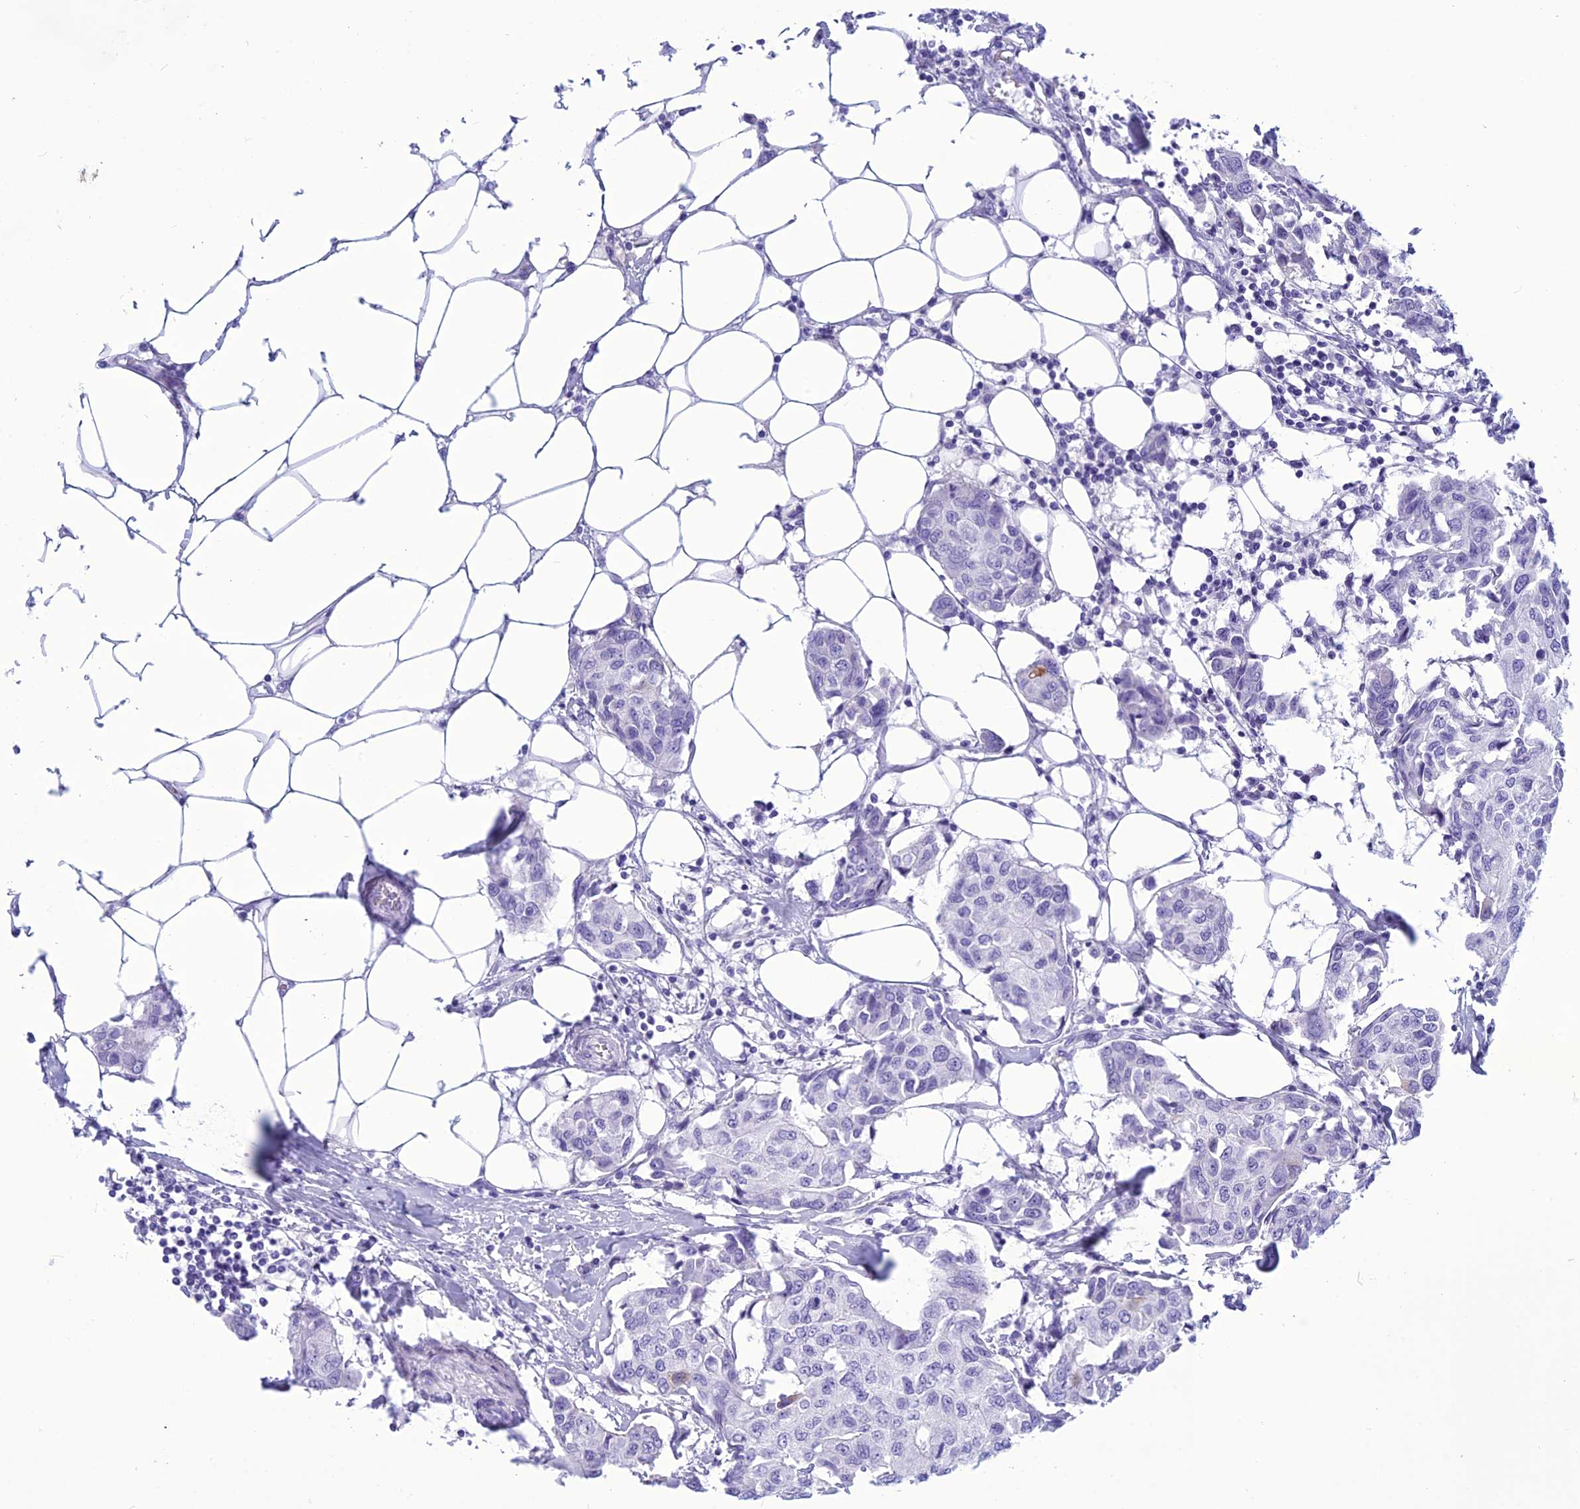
{"staining": {"intensity": "negative", "quantity": "none", "location": "none"}, "tissue": "breast cancer", "cell_type": "Tumor cells", "image_type": "cancer", "snomed": [{"axis": "morphology", "description": "Duct carcinoma"}, {"axis": "topography", "description": "Breast"}], "caption": "Immunohistochemistry (IHC) of human breast intraductal carcinoma exhibits no staining in tumor cells.", "gene": "BBS2", "patient": {"sex": "female", "age": 80}}